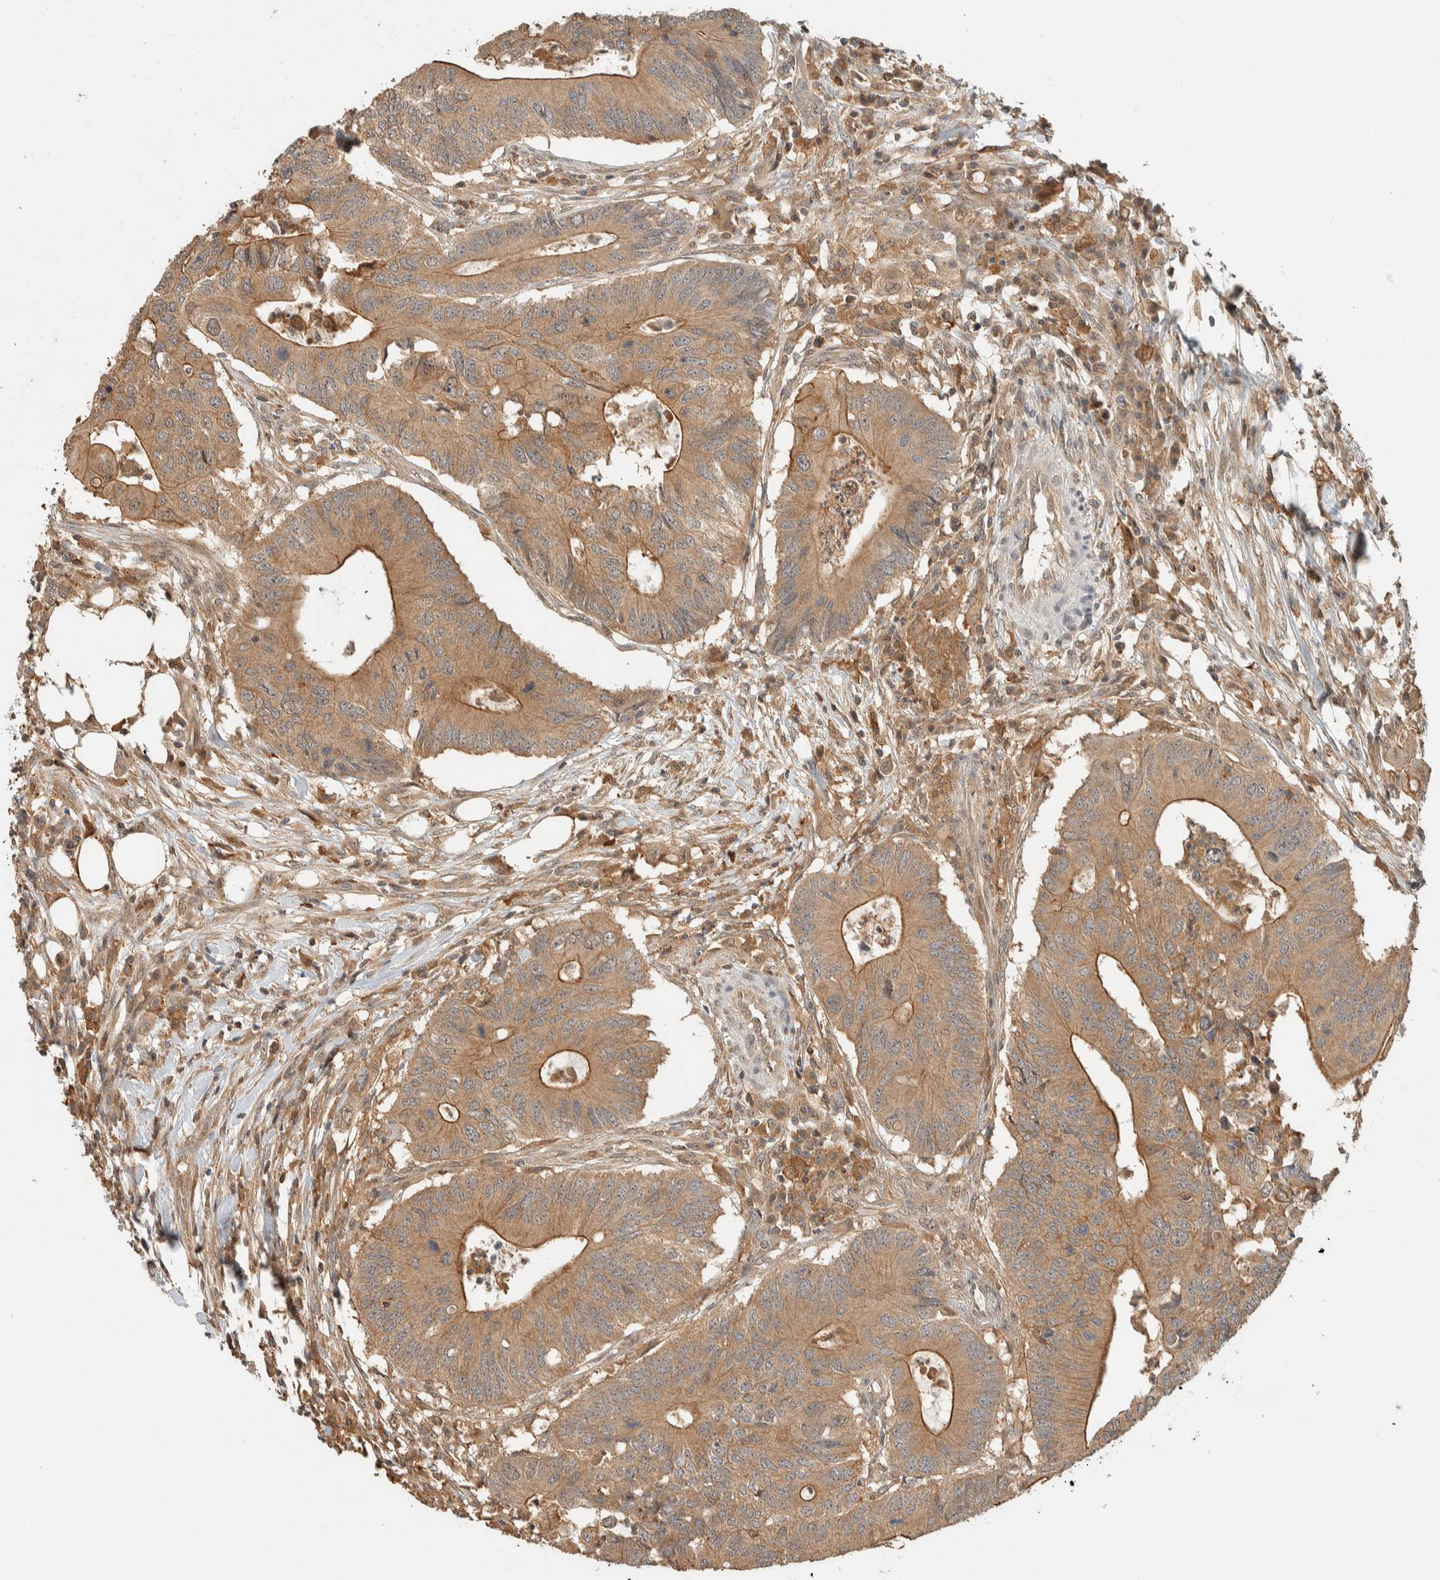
{"staining": {"intensity": "moderate", "quantity": ">75%", "location": "cytoplasmic/membranous"}, "tissue": "colorectal cancer", "cell_type": "Tumor cells", "image_type": "cancer", "snomed": [{"axis": "morphology", "description": "Adenocarcinoma, NOS"}, {"axis": "topography", "description": "Colon"}], "caption": "Protein staining of colorectal adenocarcinoma tissue displays moderate cytoplasmic/membranous expression in about >75% of tumor cells. (Brightfield microscopy of DAB IHC at high magnification).", "gene": "ZNF567", "patient": {"sex": "male", "age": 71}}